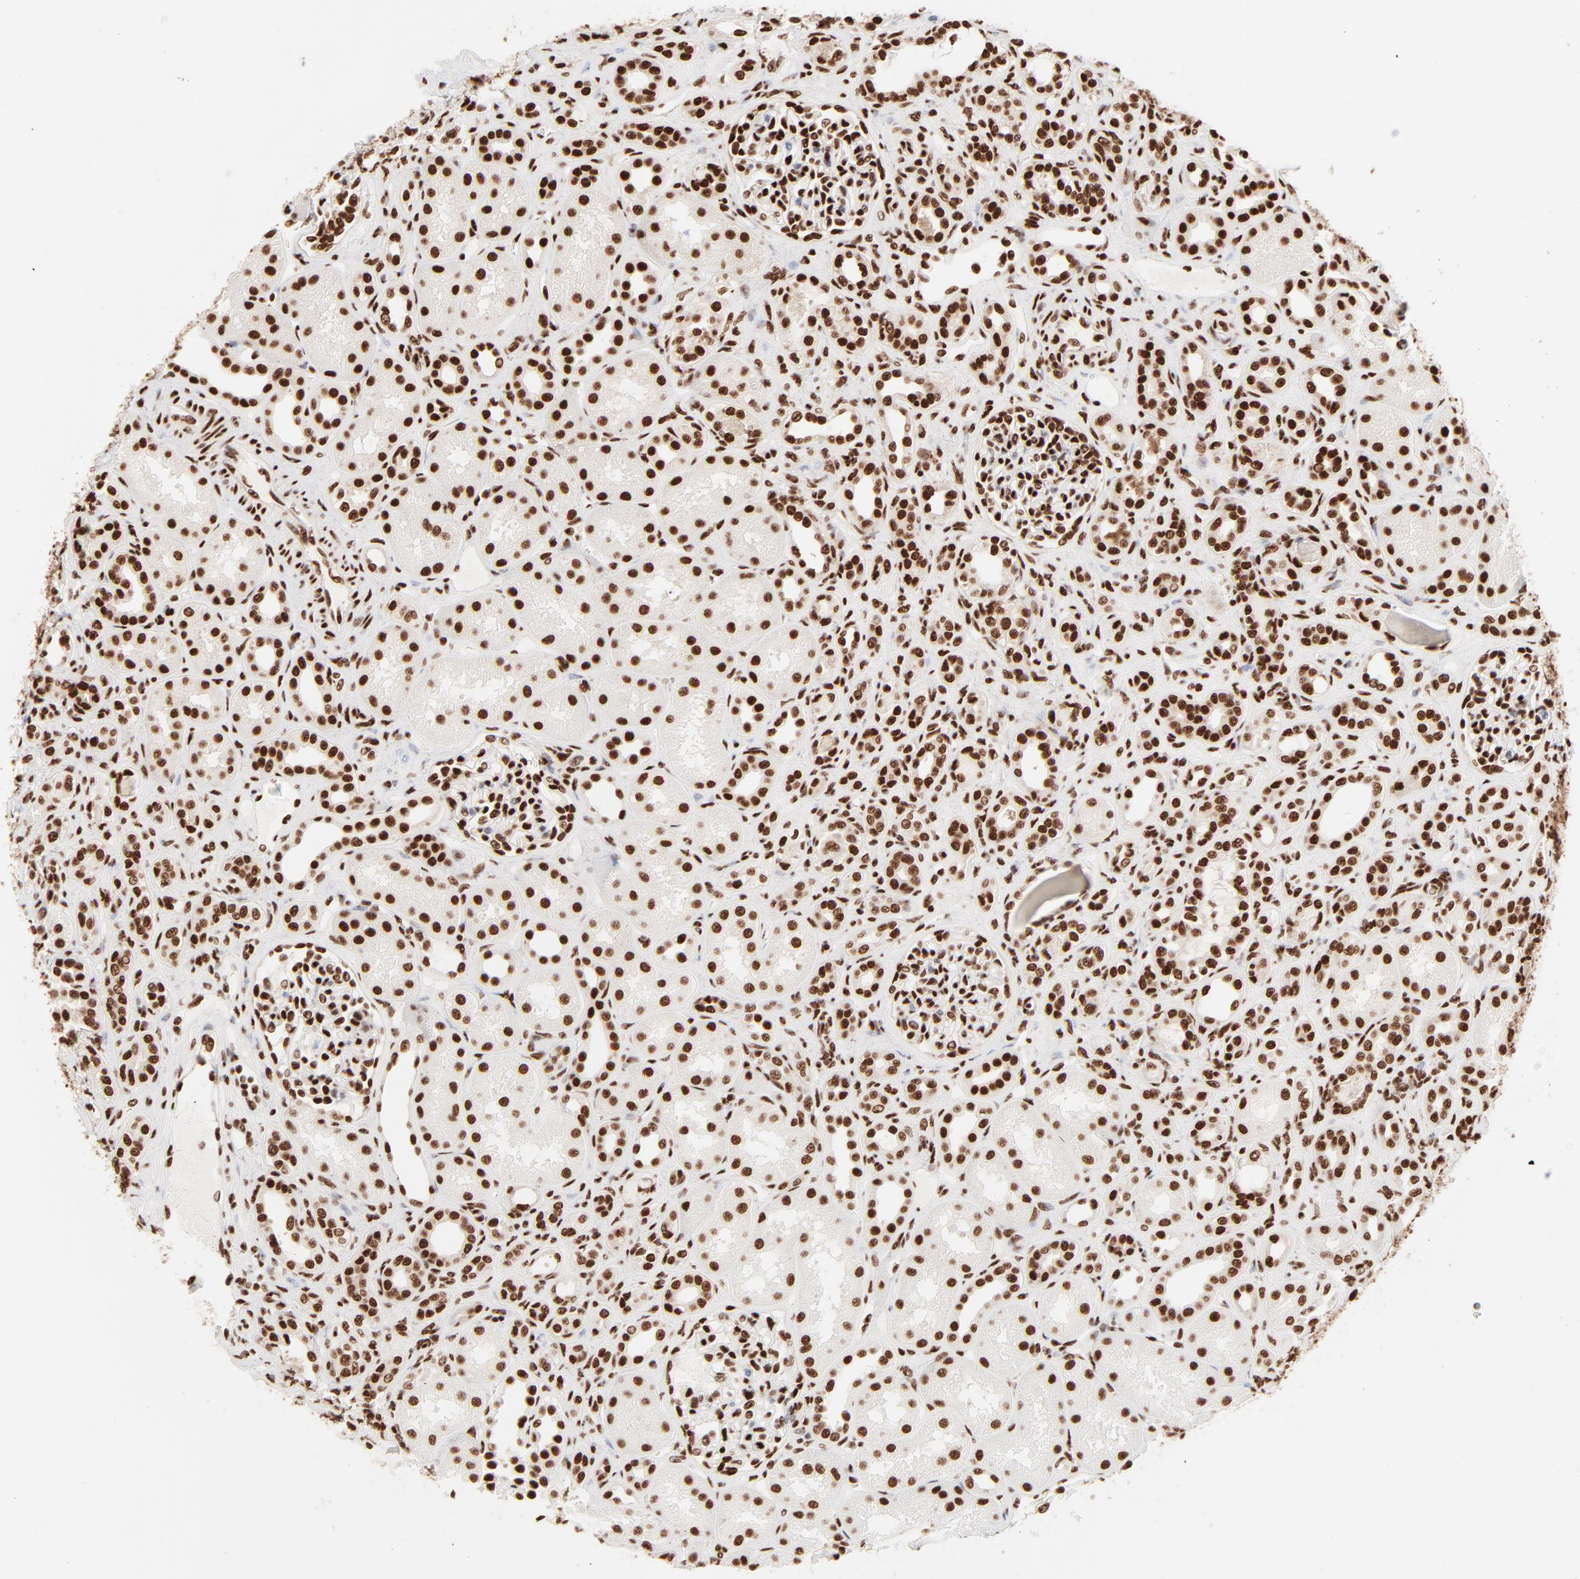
{"staining": {"intensity": "strong", "quantity": ">75%", "location": "nuclear"}, "tissue": "kidney", "cell_type": "Cells in glomeruli", "image_type": "normal", "snomed": [{"axis": "morphology", "description": "Normal tissue, NOS"}, {"axis": "topography", "description": "Kidney"}], "caption": "The histopathology image displays immunohistochemical staining of benign kidney. There is strong nuclear staining is present in about >75% of cells in glomeruli.", "gene": "TARDBP", "patient": {"sex": "male", "age": 7}}